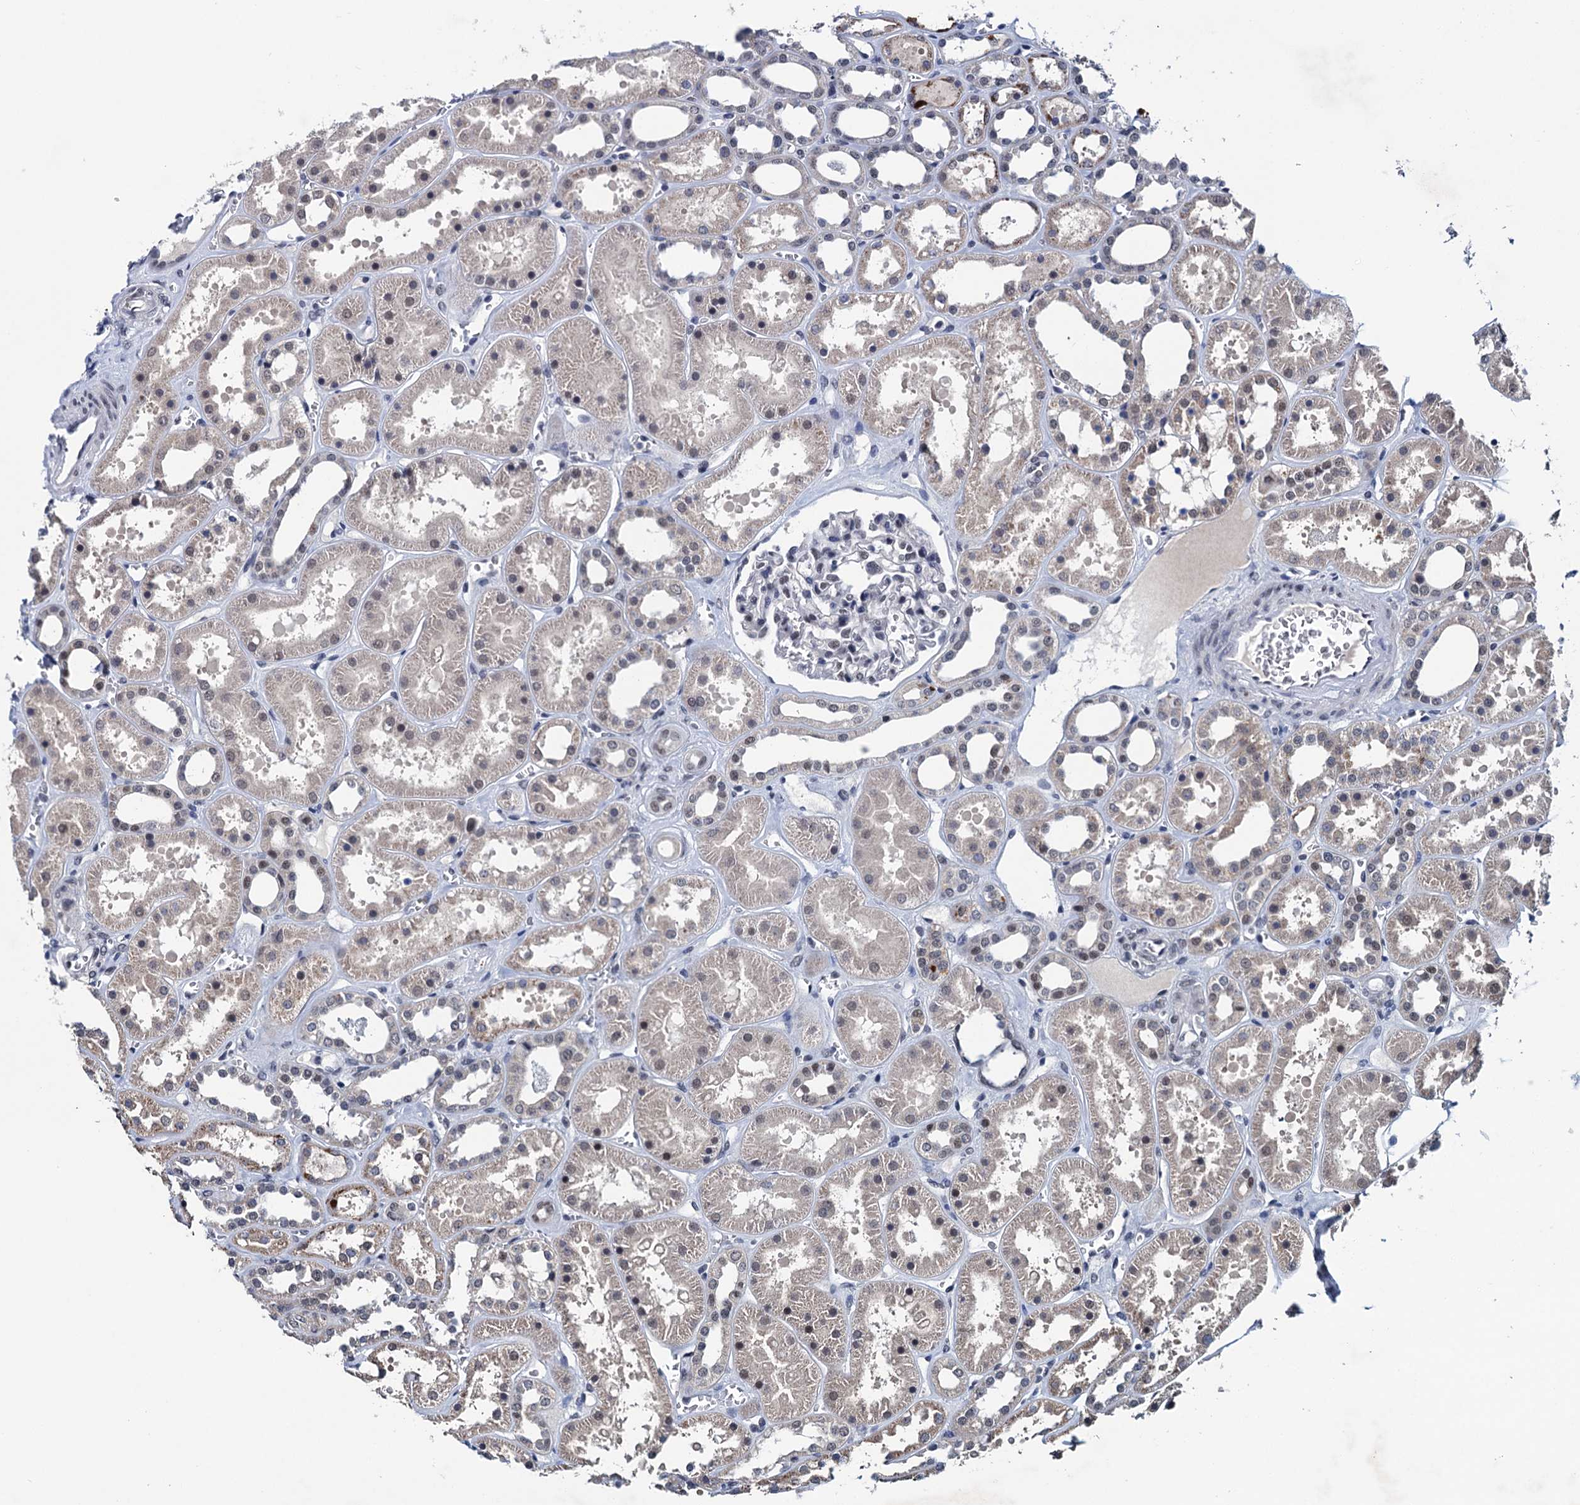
{"staining": {"intensity": "negative", "quantity": "none", "location": "none"}, "tissue": "kidney", "cell_type": "Cells in glomeruli", "image_type": "normal", "snomed": [{"axis": "morphology", "description": "Normal tissue, NOS"}, {"axis": "topography", "description": "Kidney"}], "caption": "High power microscopy histopathology image of an immunohistochemistry (IHC) histopathology image of normal kidney, revealing no significant expression in cells in glomeruli. (DAB IHC visualized using brightfield microscopy, high magnification).", "gene": "FNBP4", "patient": {"sex": "female", "age": 41}}